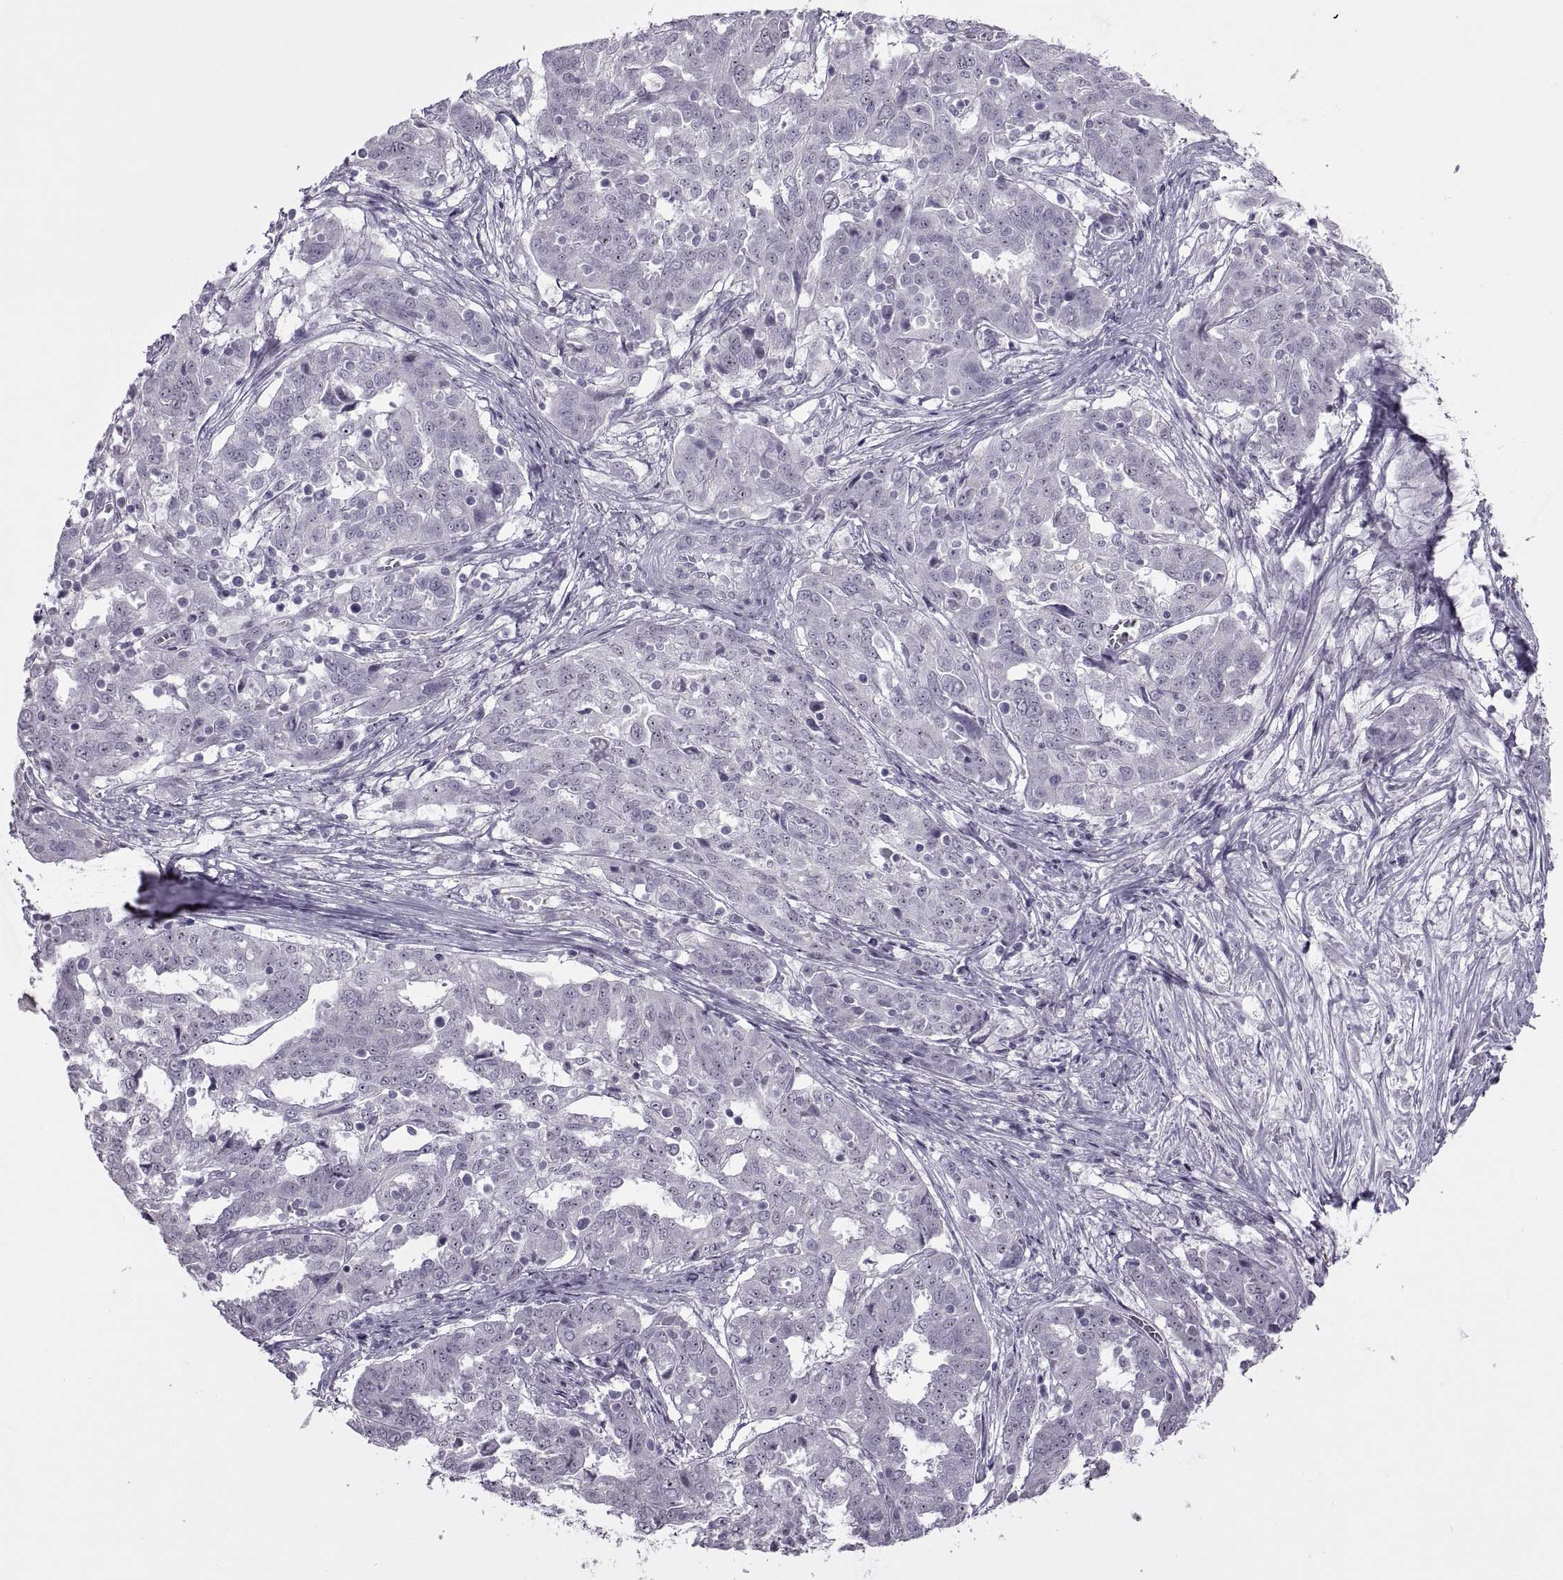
{"staining": {"intensity": "negative", "quantity": "none", "location": "none"}, "tissue": "ovarian cancer", "cell_type": "Tumor cells", "image_type": "cancer", "snomed": [{"axis": "morphology", "description": "Cystadenocarcinoma, serous, NOS"}, {"axis": "topography", "description": "Ovary"}], "caption": "Immunohistochemistry of ovarian serous cystadenocarcinoma shows no staining in tumor cells. (DAB IHC, high magnification).", "gene": "ASIC2", "patient": {"sex": "female", "age": 67}}